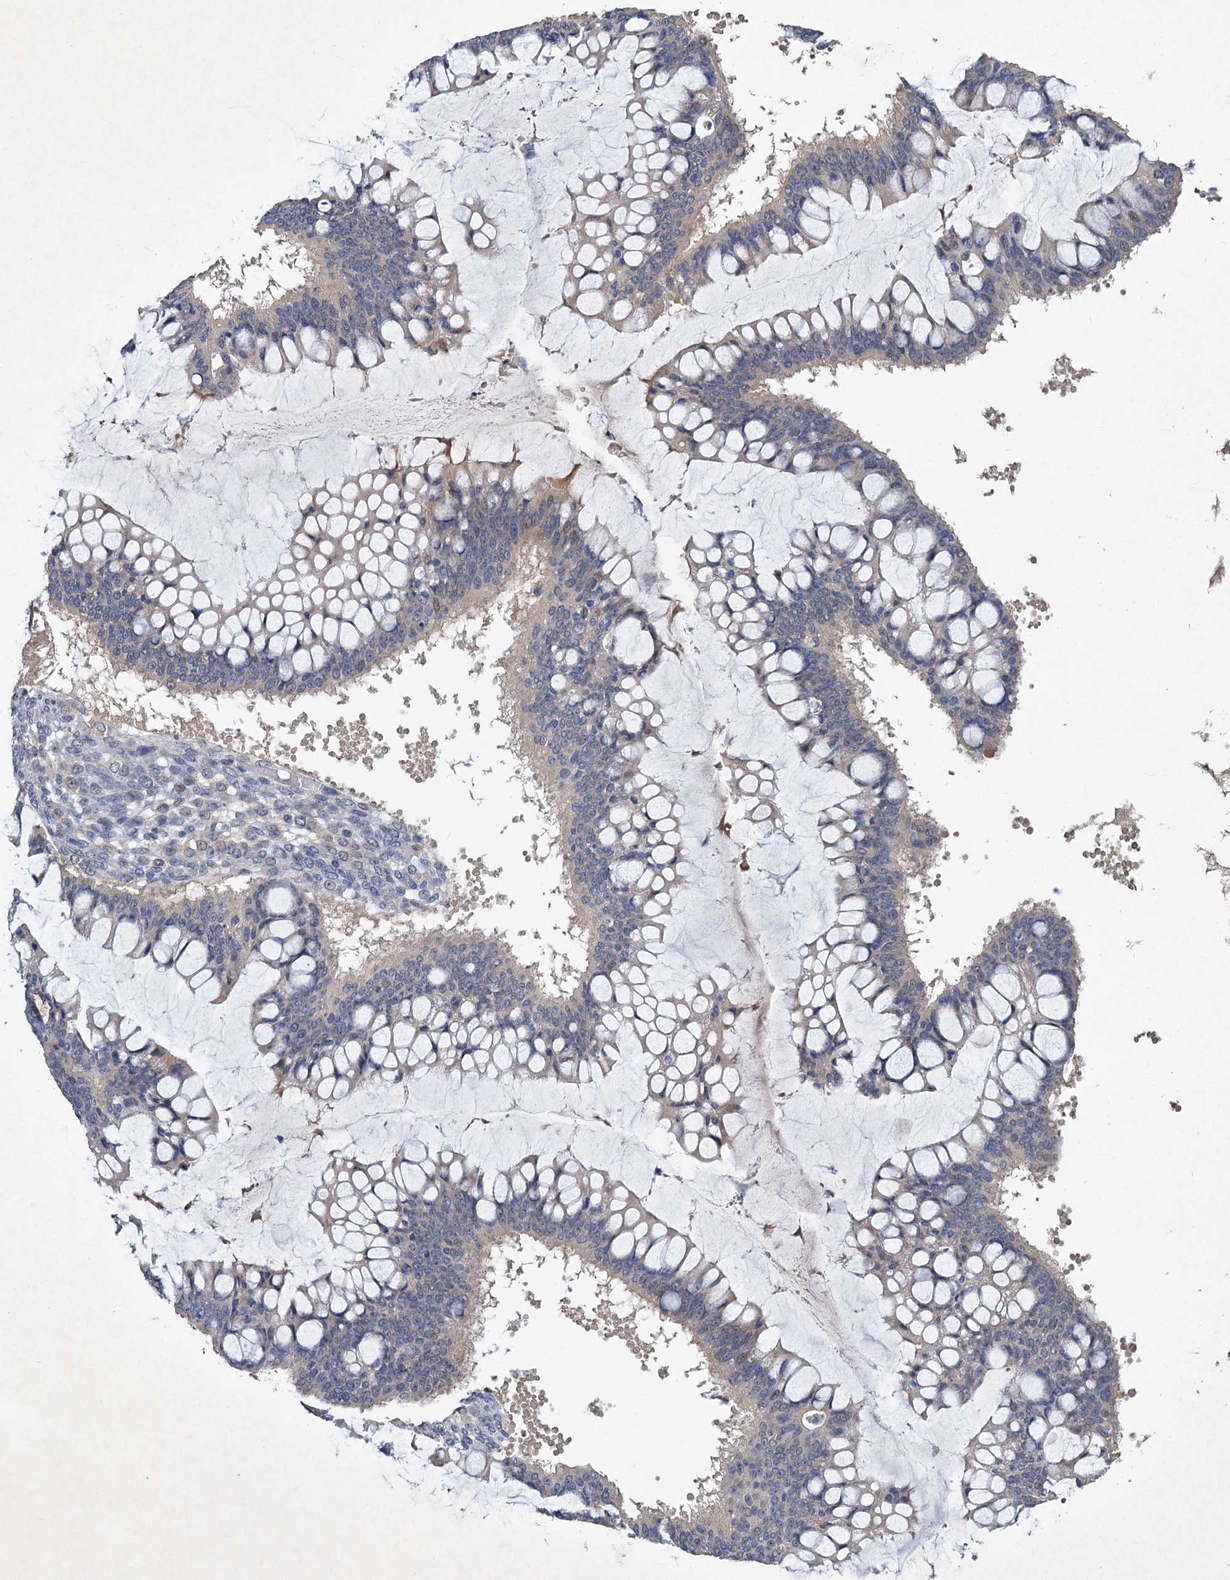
{"staining": {"intensity": "negative", "quantity": "none", "location": "none"}, "tissue": "ovarian cancer", "cell_type": "Tumor cells", "image_type": "cancer", "snomed": [{"axis": "morphology", "description": "Cystadenocarcinoma, mucinous, NOS"}, {"axis": "topography", "description": "Ovary"}], "caption": "This is an immunohistochemistry photomicrograph of human ovarian cancer (mucinous cystadenocarcinoma). There is no expression in tumor cells.", "gene": "TMEM39B", "patient": {"sex": "female", "age": 73}}